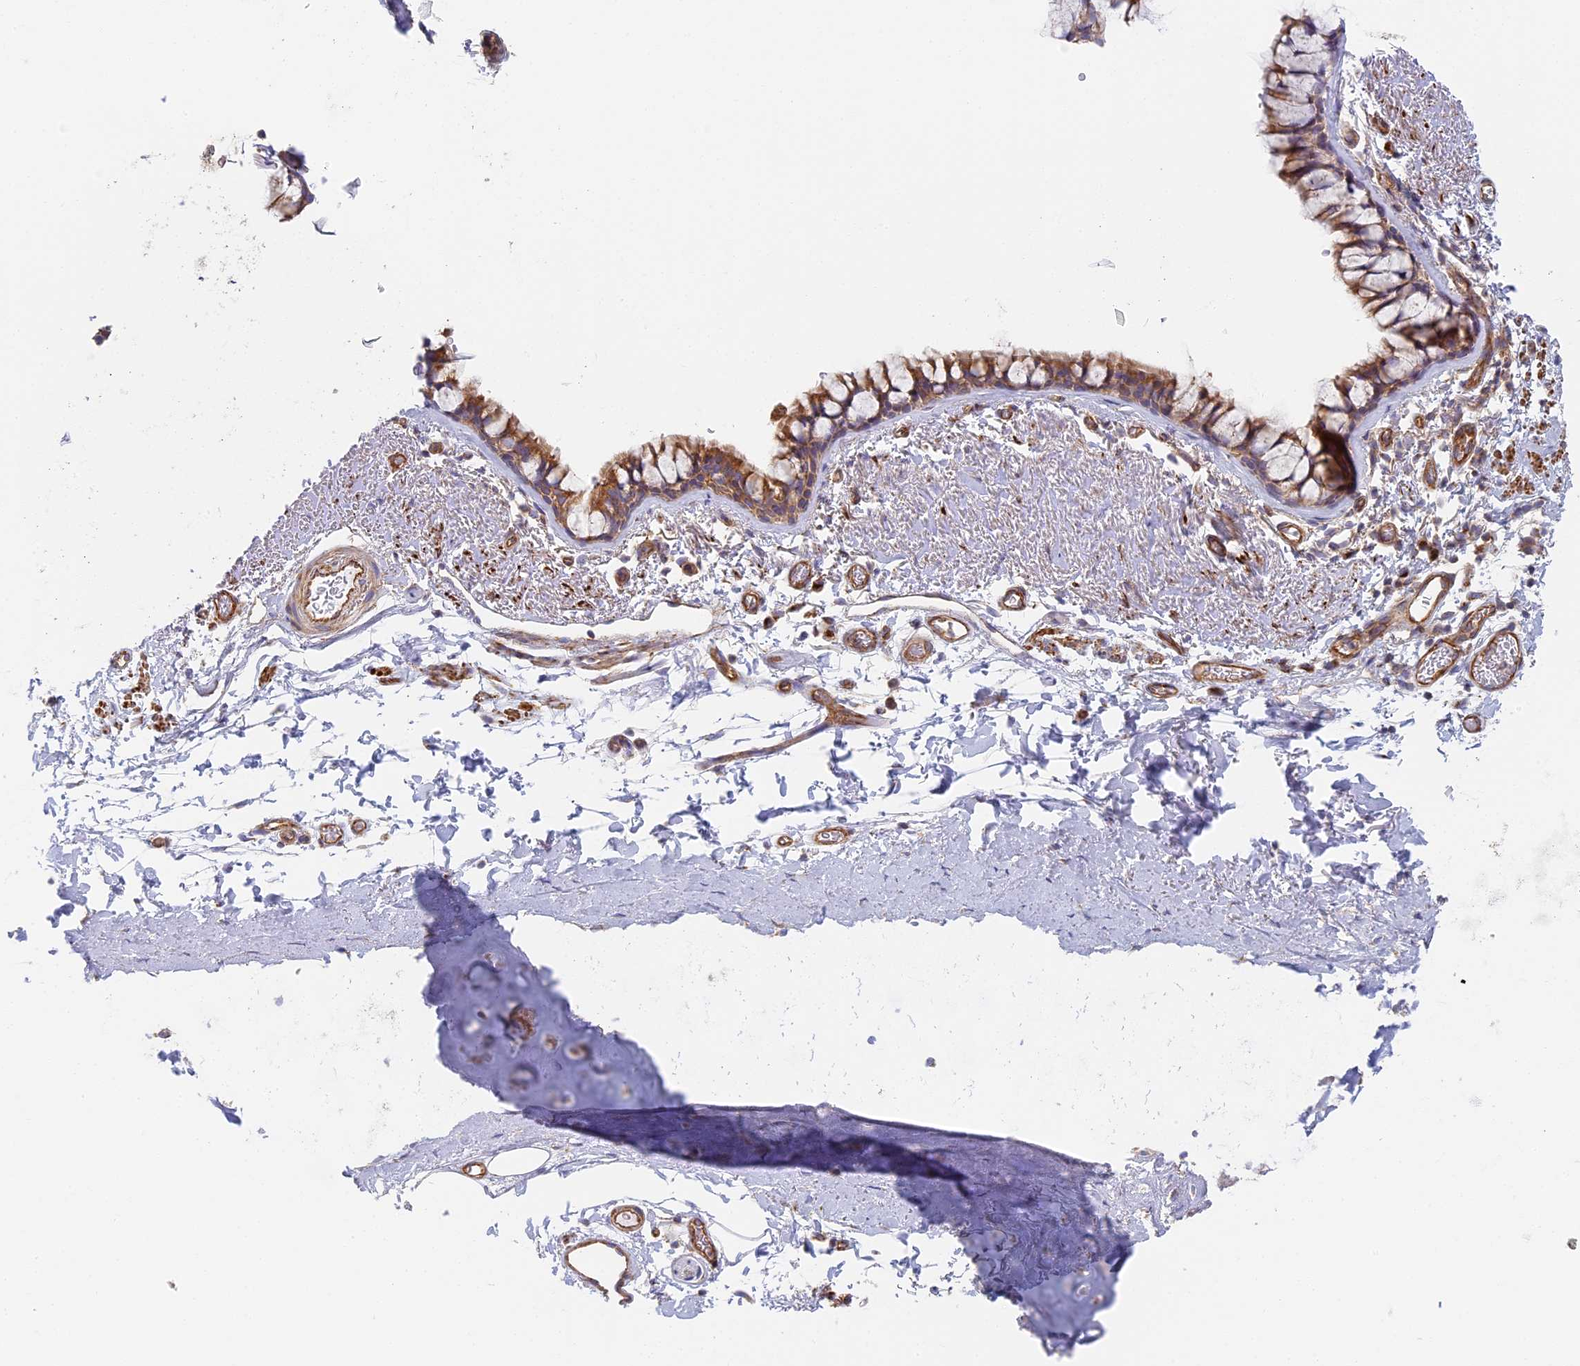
{"staining": {"intensity": "moderate", "quantity": ">75%", "location": "cytoplasmic/membranous"}, "tissue": "bronchus", "cell_type": "Respiratory epithelial cells", "image_type": "normal", "snomed": [{"axis": "morphology", "description": "Normal tissue, NOS"}, {"axis": "topography", "description": "Bronchus"}], "caption": "The micrograph shows staining of unremarkable bronchus, revealing moderate cytoplasmic/membranous protein expression (brown color) within respiratory epithelial cells. Nuclei are stained in blue.", "gene": "DDA1", "patient": {"sex": "male", "age": 65}}